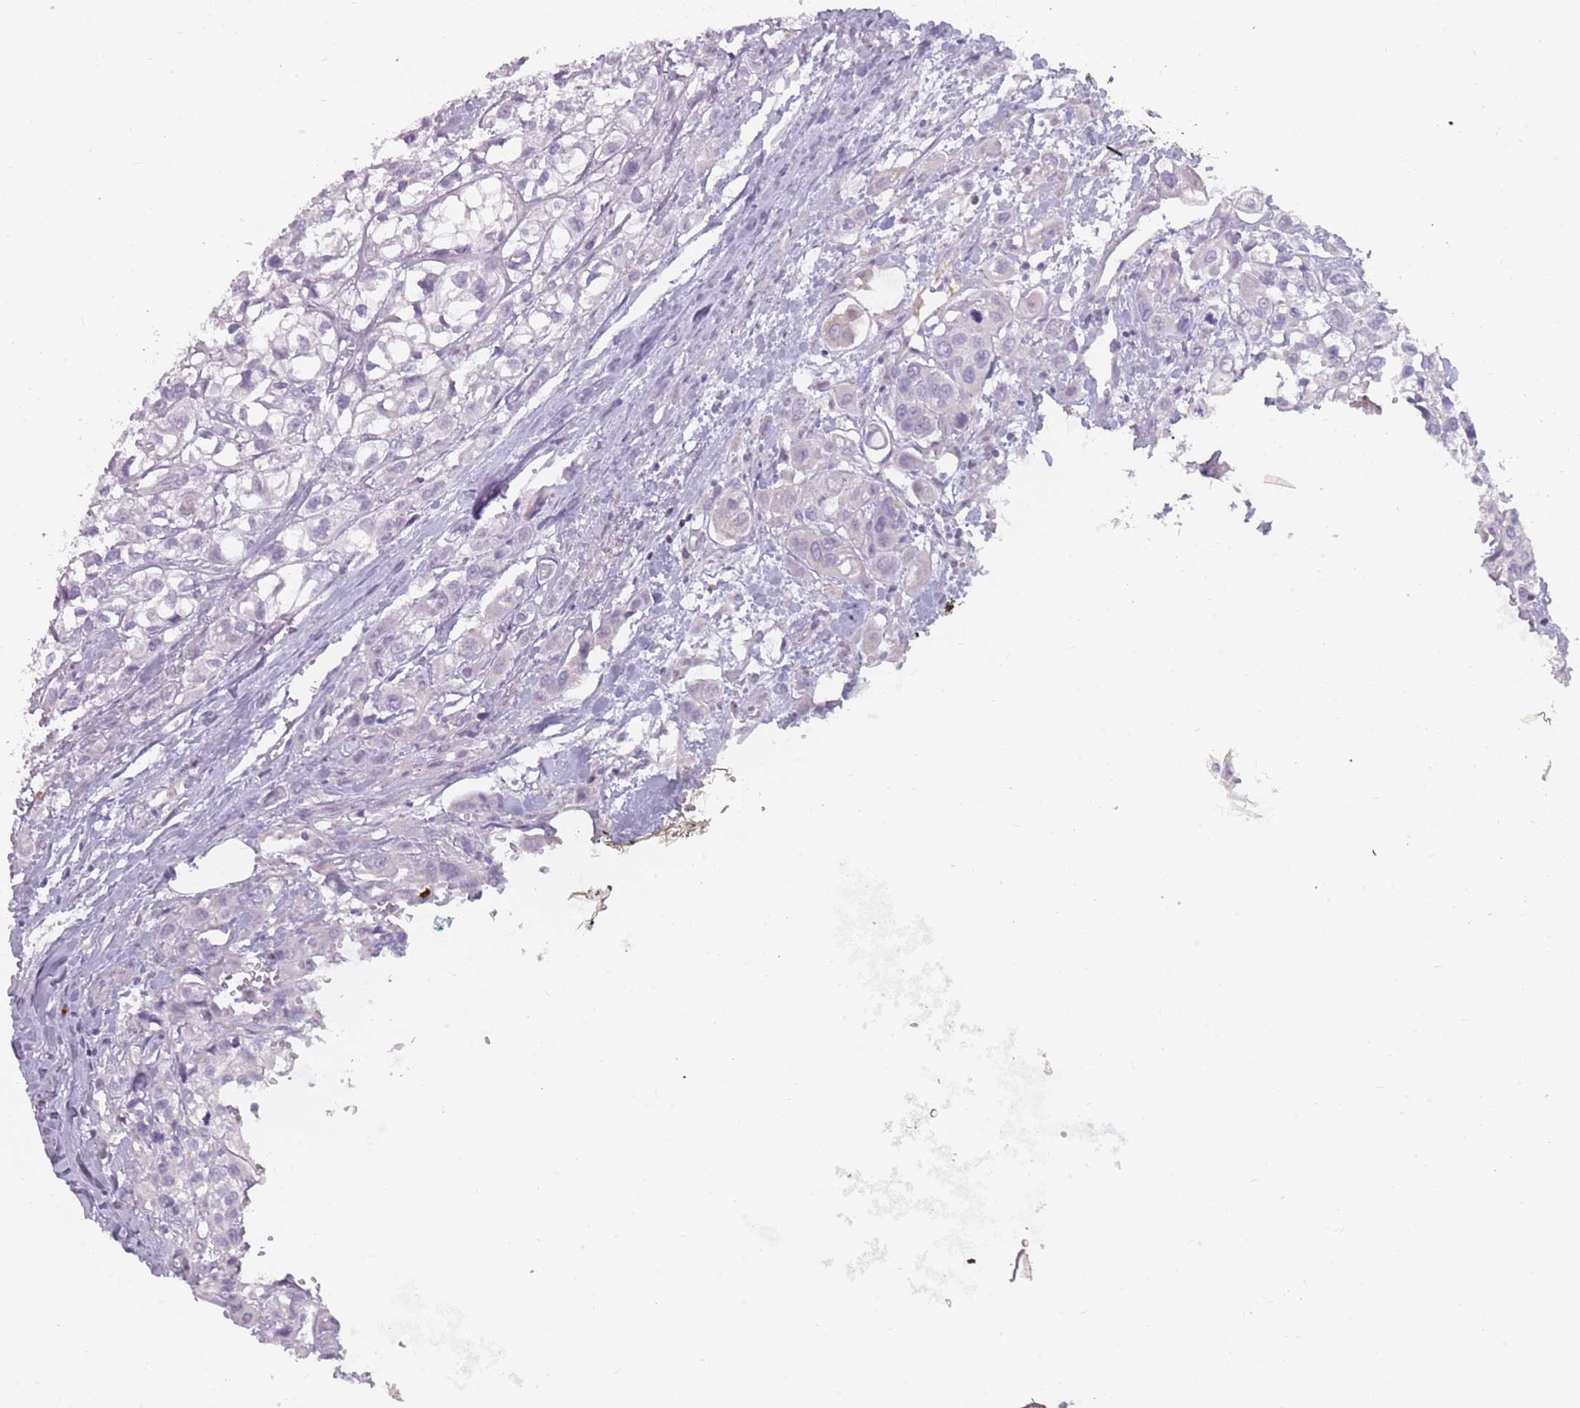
{"staining": {"intensity": "negative", "quantity": "none", "location": "none"}, "tissue": "urothelial cancer", "cell_type": "Tumor cells", "image_type": "cancer", "snomed": [{"axis": "morphology", "description": "Urothelial carcinoma, High grade"}, {"axis": "topography", "description": "Urinary bladder"}], "caption": "A histopathology image of high-grade urothelial carcinoma stained for a protein shows no brown staining in tumor cells.", "gene": "DDX4", "patient": {"sex": "male", "age": 67}}